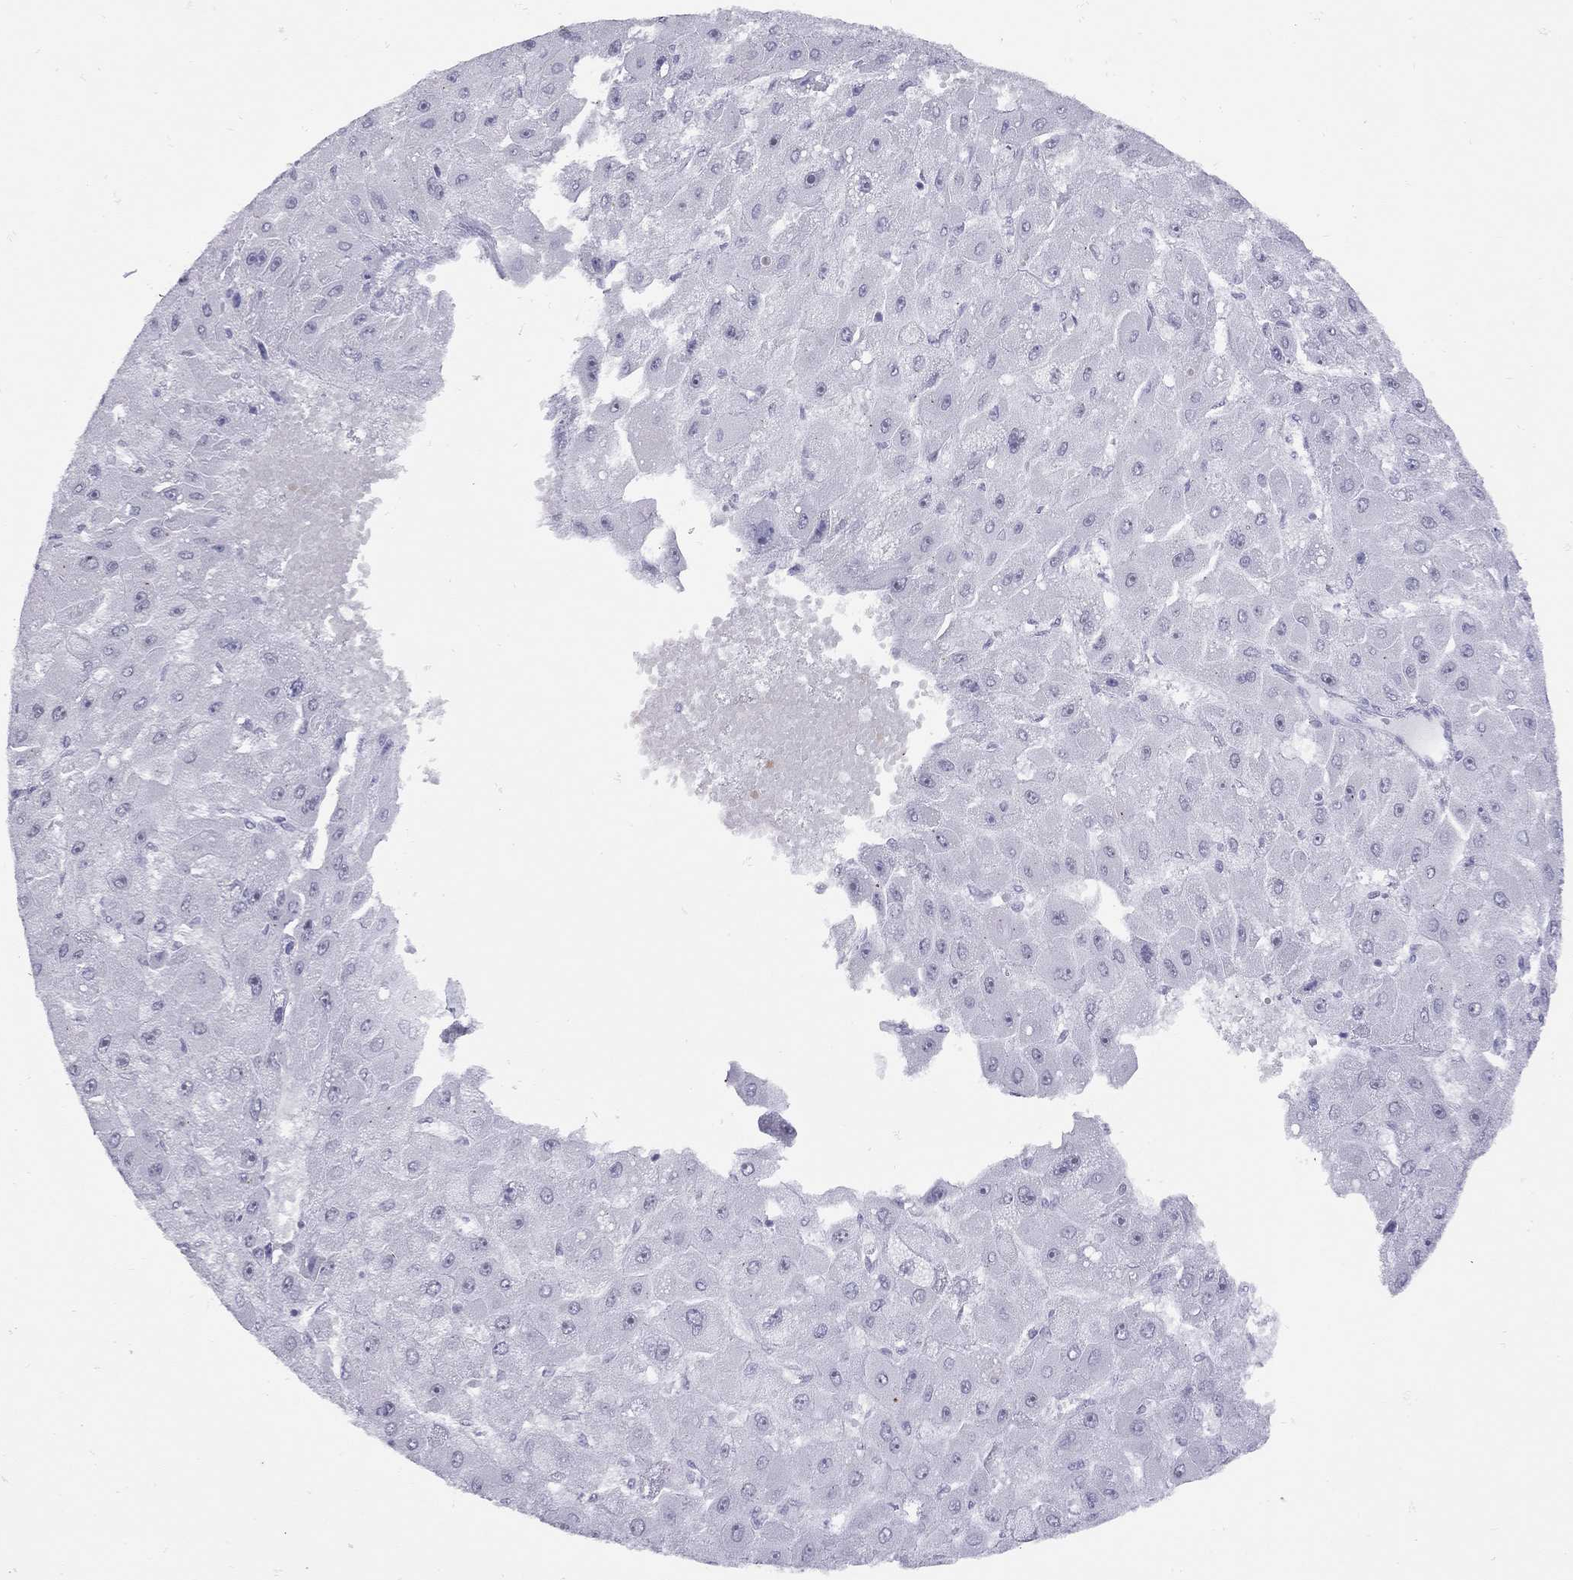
{"staining": {"intensity": "negative", "quantity": "none", "location": "none"}, "tissue": "liver cancer", "cell_type": "Tumor cells", "image_type": "cancer", "snomed": [{"axis": "morphology", "description": "Carcinoma, Hepatocellular, NOS"}, {"axis": "topography", "description": "Liver"}], "caption": "The immunohistochemistry (IHC) micrograph has no significant positivity in tumor cells of hepatocellular carcinoma (liver) tissue.", "gene": "LYAR", "patient": {"sex": "female", "age": 25}}